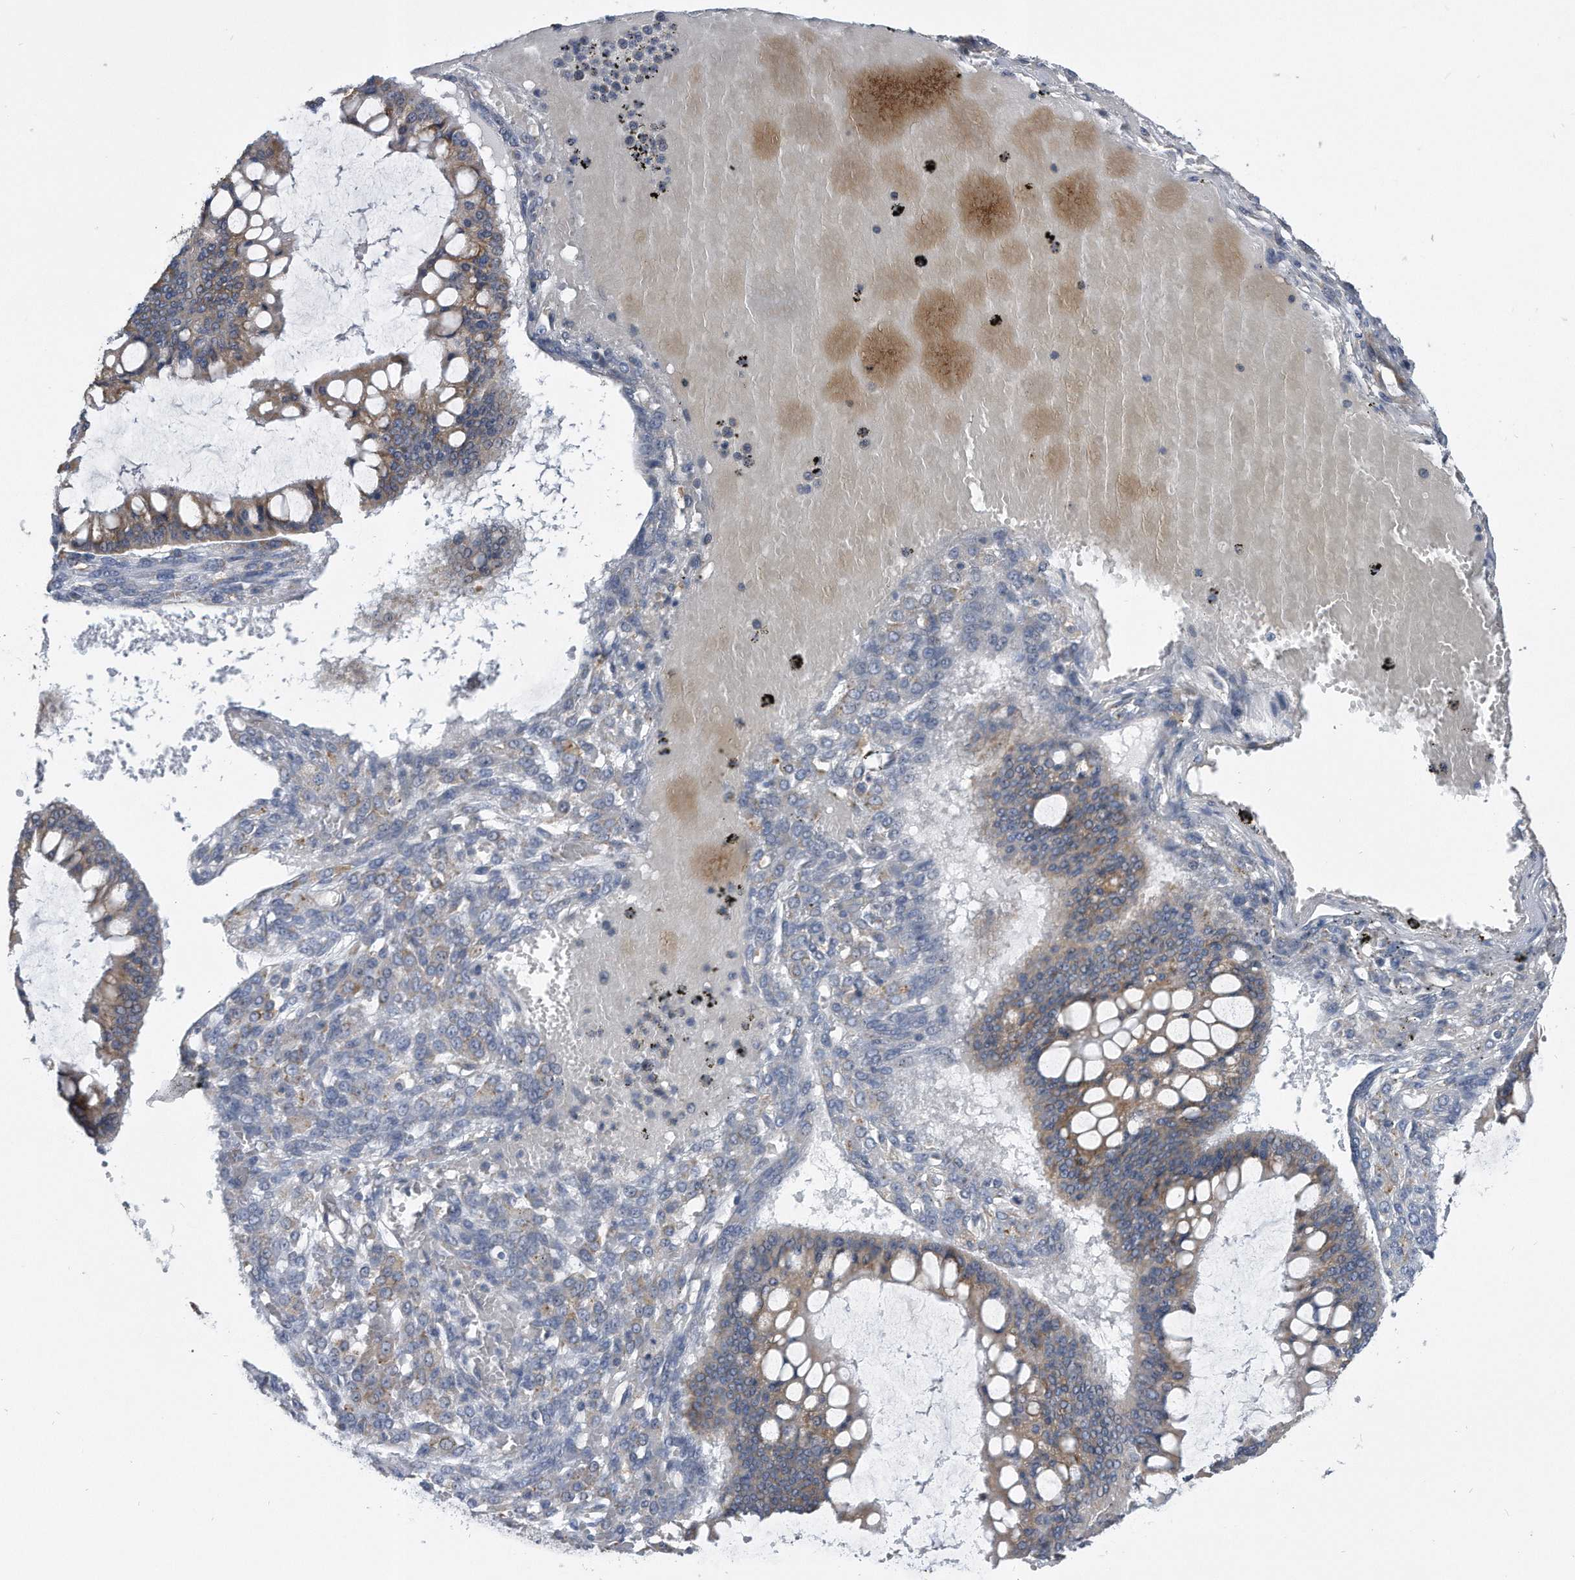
{"staining": {"intensity": "weak", "quantity": ">75%", "location": "cytoplasmic/membranous"}, "tissue": "ovarian cancer", "cell_type": "Tumor cells", "image_type": "cancer", "snomed": [{"axis": "morphology", "description": "Cystadenocarcinoma, mucinous, NOS"}, {"axis": "topography", "description": "Ovary"}], "caption": "Immunohistochemical staining of human ovarian cancer (mucinous cystadenocarcinoma) displays low levels of weak cytoplasmic/membranous positivity in about >75% of tumor cells.", "gene": "CCDC47", "patient": {"sex": "female", "age": 73}}